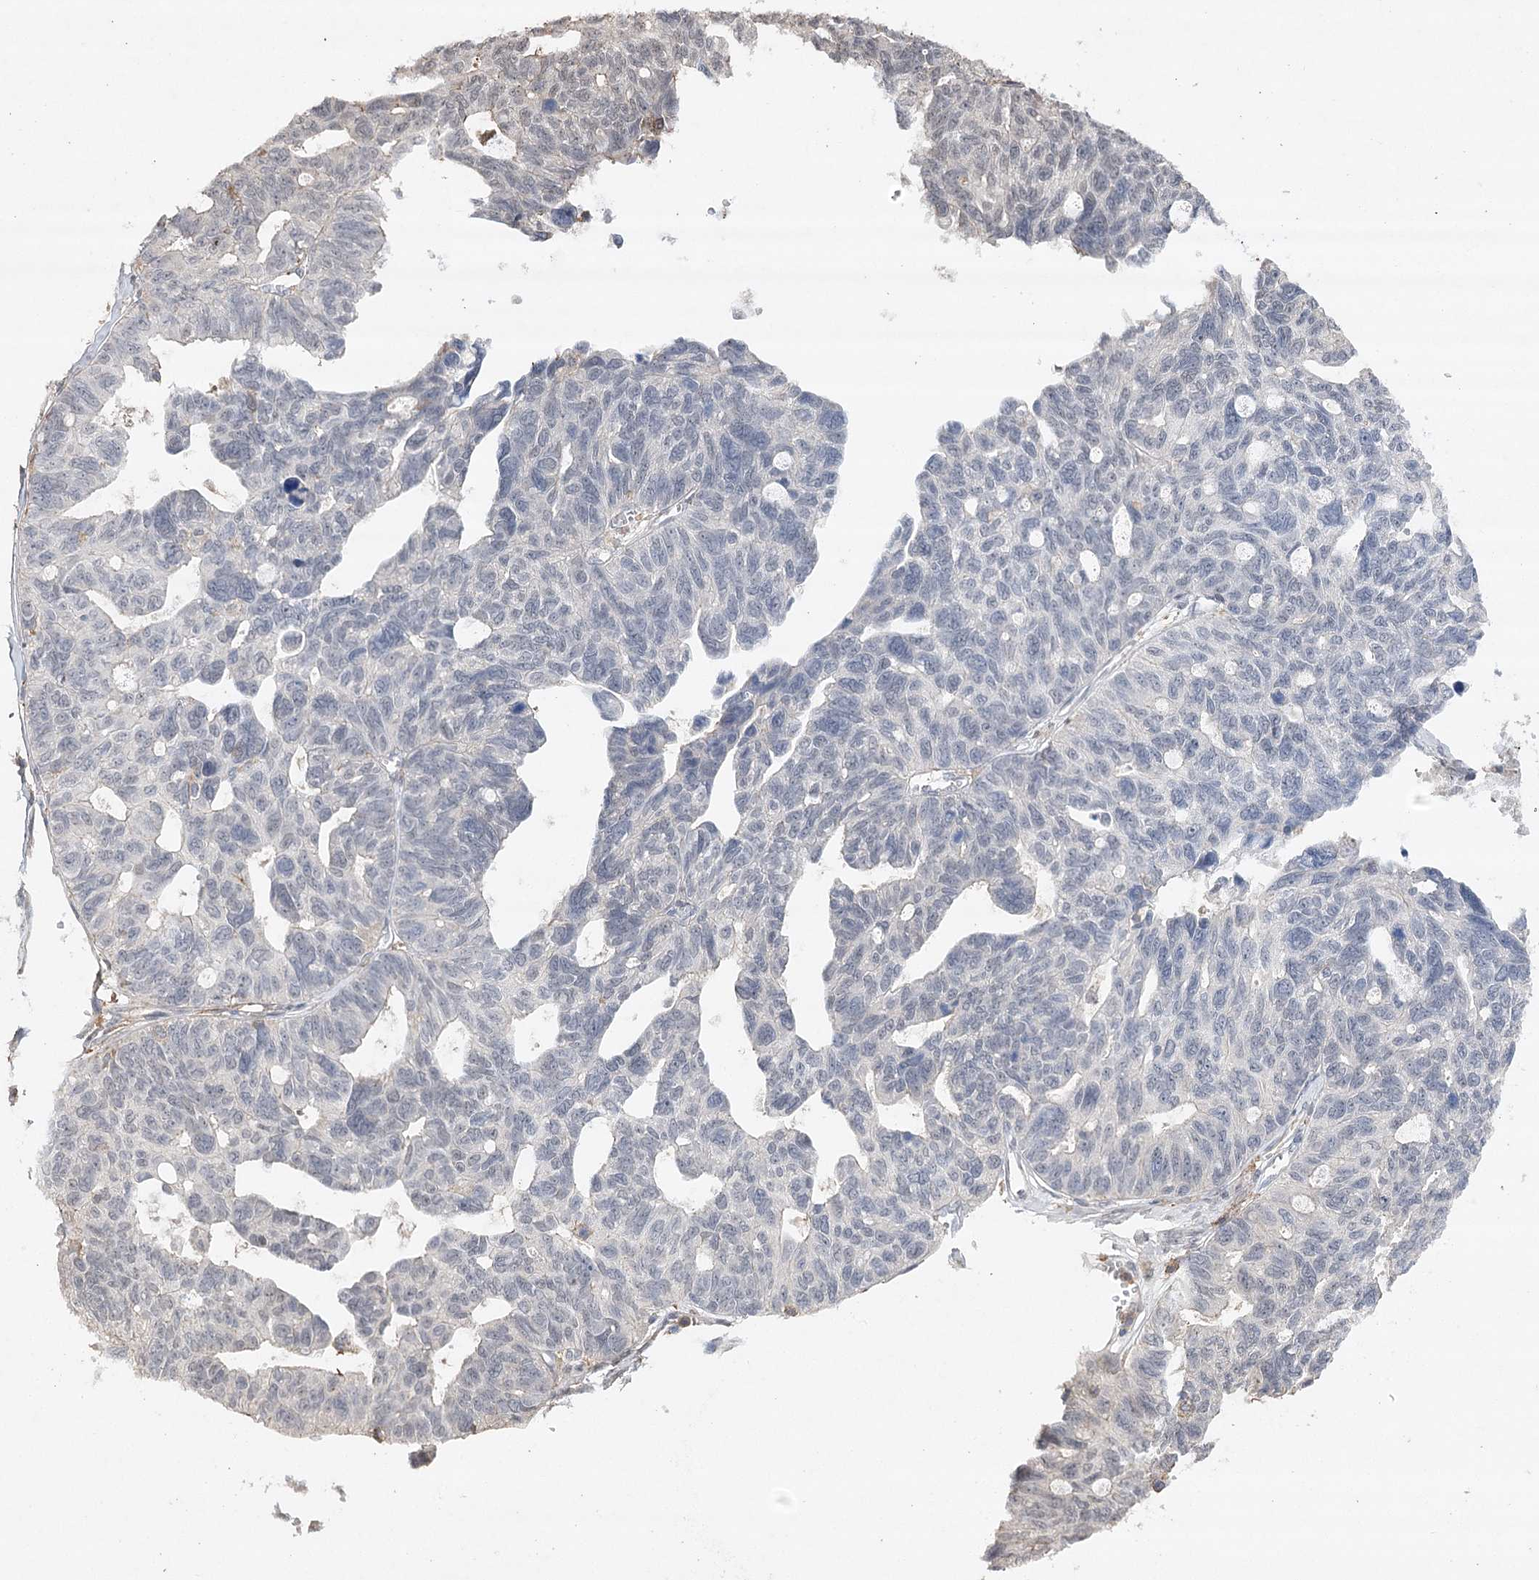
{"staining": {"intensity": "negative", "quantity": "none", "location": "none"}, "tissue": "ovarian cancer", "cell_type": "Tumor cells", "image_type": "cancer", "snomed": [{"axis": "morphology", "description": "Cystadenocarcinoma, serous, NOS"}, {"axis": "topography", "description": "Ovary"}], "caption": "Human ovarian serous cystadenocarcinoma stained for a protein using immunohistochemistry (IHC) reveals no positivity in tumor cells.", "gene": "OBSL1", "patient": {"sex": "female", "age": 79}}